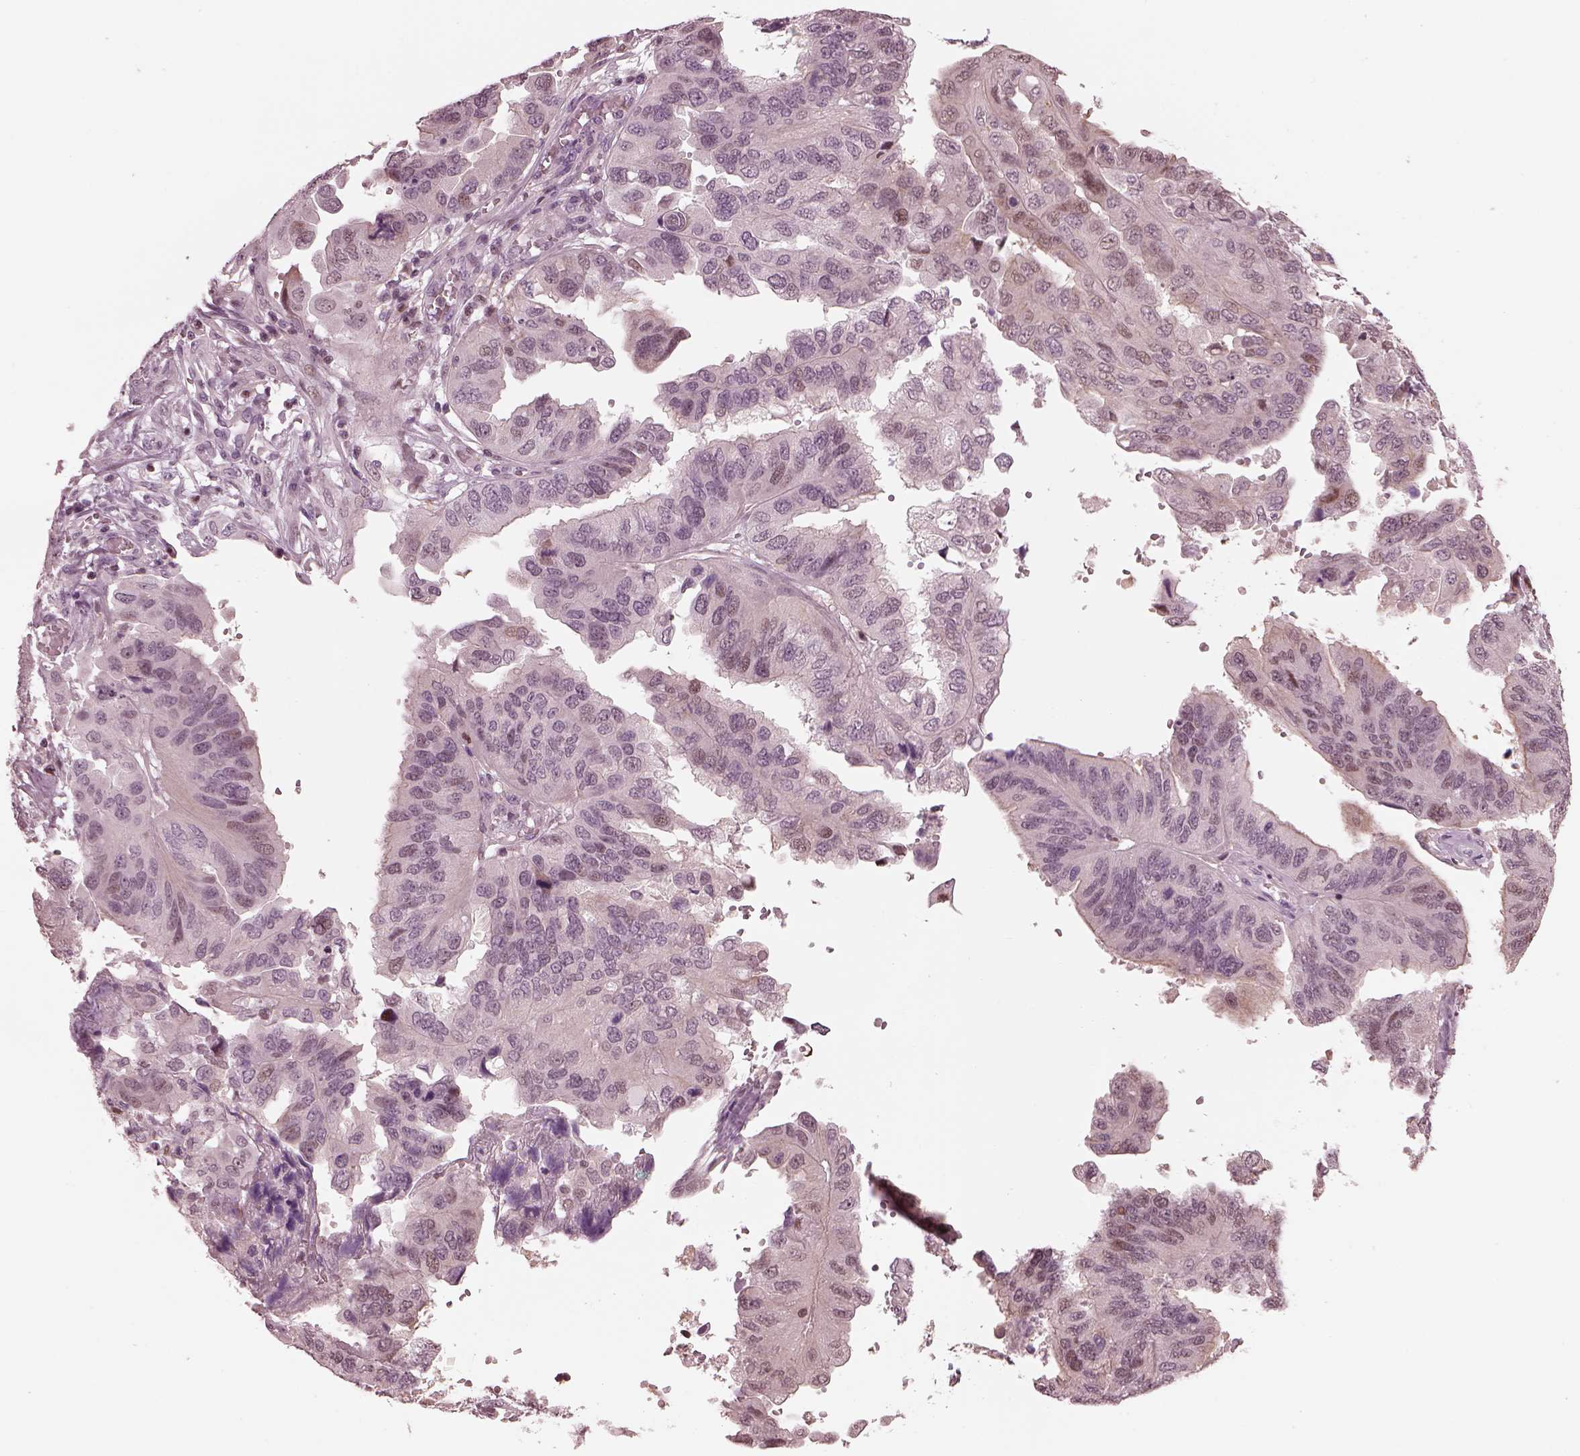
{"staining": {"intensity": "negative", "quantity": "none", "location": "none"}, "tissue": "ovarian cancer", "cell_type": "Tumor cells", "image_type": "cancer", "snomed": [{"axis": "morphology", "description": "Cystadenocarcinoma, serous, NOS"}, {"axis": "topography", "description": "Ovary"}], "caption": "This is a micrograph of immunohistochemistry staining of ovarian cancer, which shows no expression in tumor cells. The staining was performed using DAB (3,3'-diaminobenzidine) to visualize the protein expression in brown, while the nuclei were stained in blue with hematoxylin (Magnification: 20x).", "gene": "BFSP1", "patient": {"sex": "female", "age": 79}}